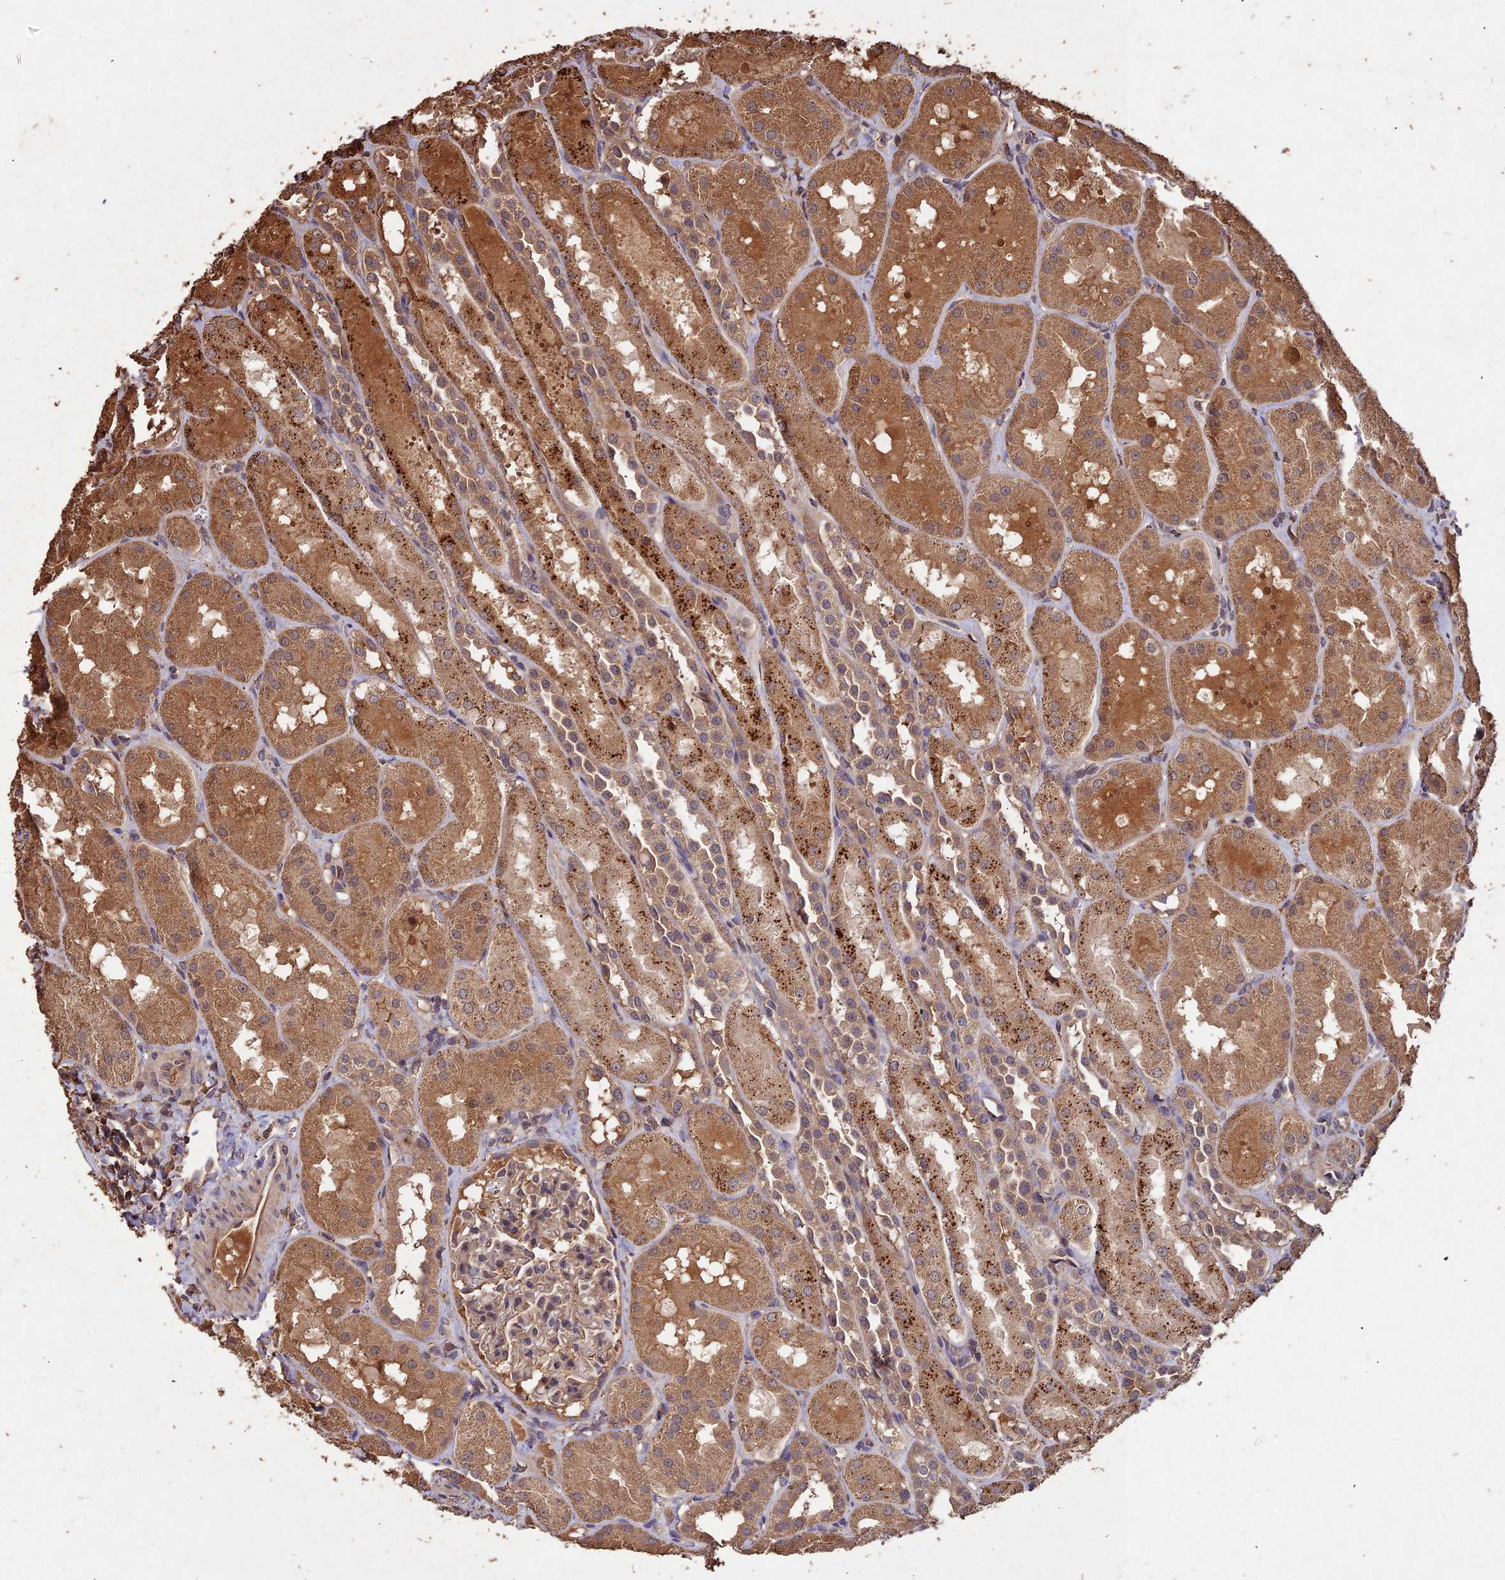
{"staining": {"intensity": "weak", "quantity": "25%-75%", "location": "cytoplasmic/membranous"}, "tissue": "kidney", "cell_type": "Cells in glomeruli", "image_type": "normal", "snomed": [{"axis": "morphology", "description": "Normal tissue, NOS"}, {"axis": "topography", "description": "Kidney"}, {"axis": "topography", "description": "Urinary bladder"}], "caption": "An image of kidney stained for a protein exhibits weak cytoplasmic/membranous brown staining in cells in glomeruli.", "gene": "SYMPK", "patient": {"sex": "male", "age": 16}}